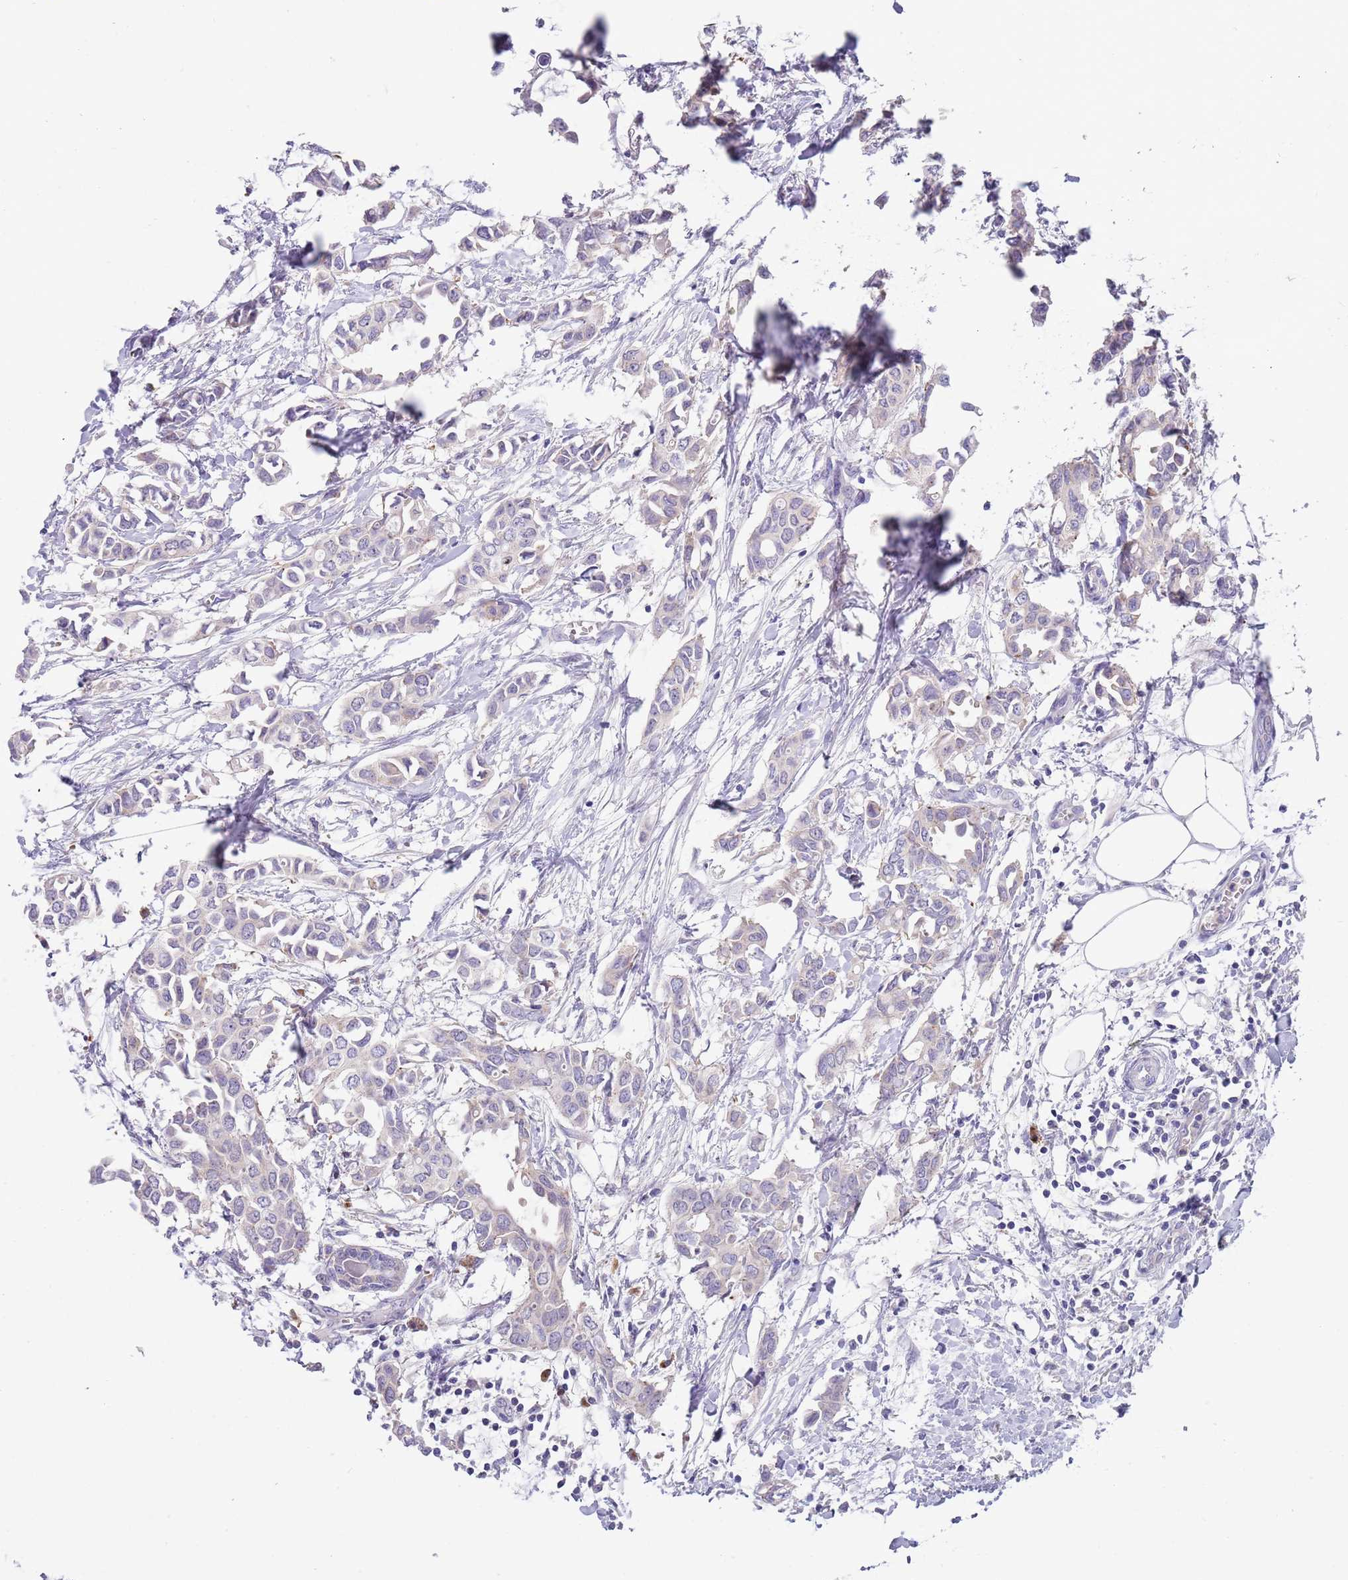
{"staining": {"intensity": "negative", "quantity": "none", "location": "none"}, "tissue": "breast cancer", "cell_type": "Tumor cells", "image_type": "cancer", "snomed": [{"axis": "morphology", "description": "Duct carcinoma"}, {"axis": "topography", "description": "Breast"}], "caption": "This image is of breast invasive ductal carcinoma stained with immunohistochemistry (IHC) to label a protein in brown with the nuclei are counter-stained blue. There is no expression in tumor cells.", "gene": "TYW1", "patient": {"sex": "female", "age": 41}}